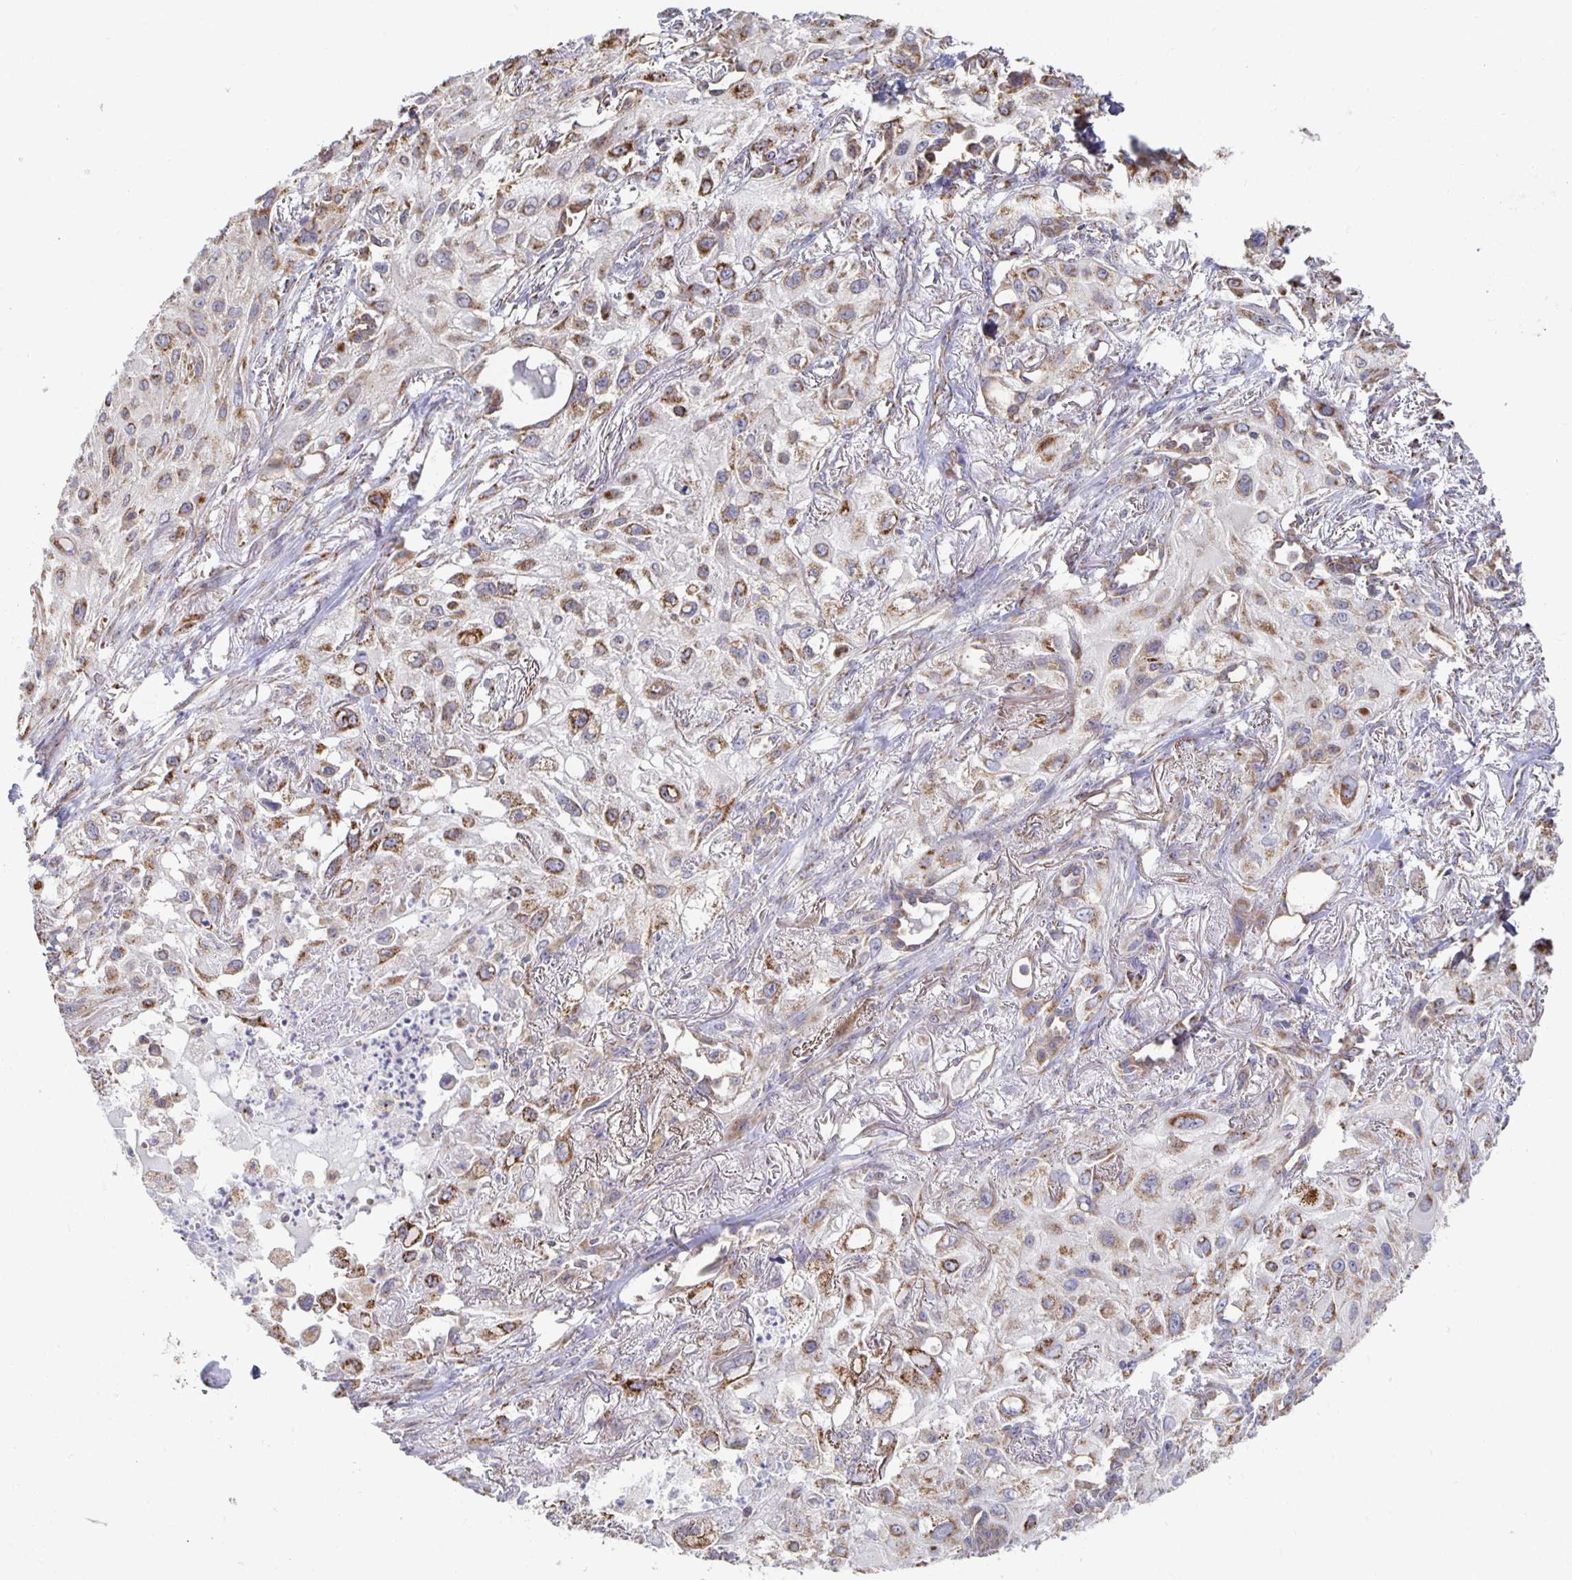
{"staining": {"intensity": "moderate", "quantity": ">75%", "location": "cytoplasmic/membranous"}, "tissue": "lung cancer", "cell_type": "Tumor cells", "image_type": "cancer", "snomed": [{"axis": "morphology", "description": "Squamous cell carcinoma, NOS"}, {"axis": "topography", "description": "Lung"}], "caption": "IHC micrograph of neoplastic tissue: human lung cancer stained using immunohistochemistry reveals medium levels of moderate protein expression localized specifically in the cytoplasmic/membranous of tumor cells, appearing as a cytoplasmic/membranous brown color.", "gene": "NKX2-8", "patient": {"sex": "male", "age": 71}}